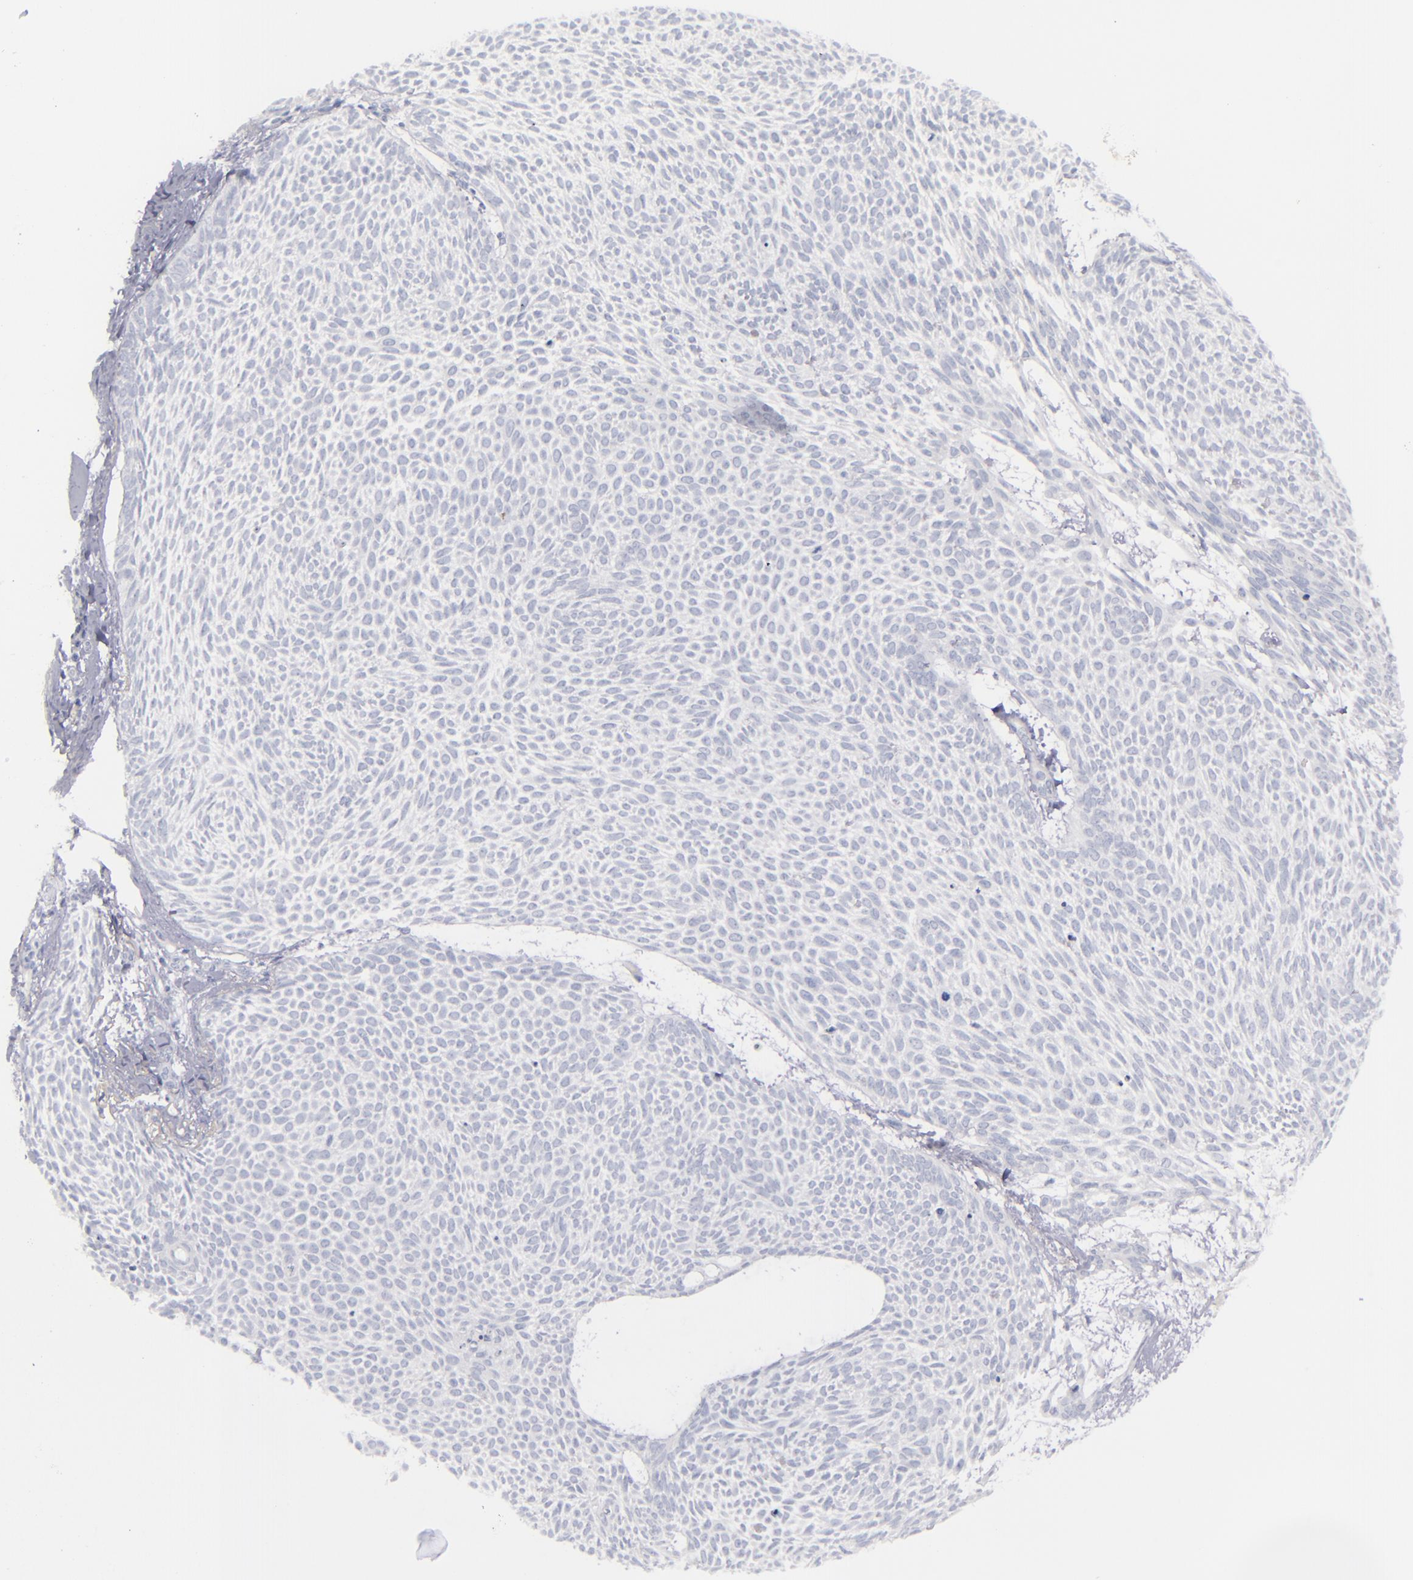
{"staining": {"intensity": "negative", "quantity": "none", "location": "none"}, "tissue": "skin cancer", "cell_type": "Tumor cells", "image_type": "cancer", "snomed": [{"axis": "morphology", "description": "Basal cell carcinoma"}, {"axis": "topography", "description": "Skin"}], "caption": "Skin cancer (basal cell carcinoma) was stained to show a protein in brown. There is no significant positivity in tumor cells.", "gene": "CD22", "patient": {"sex": "male", "age": 84}}